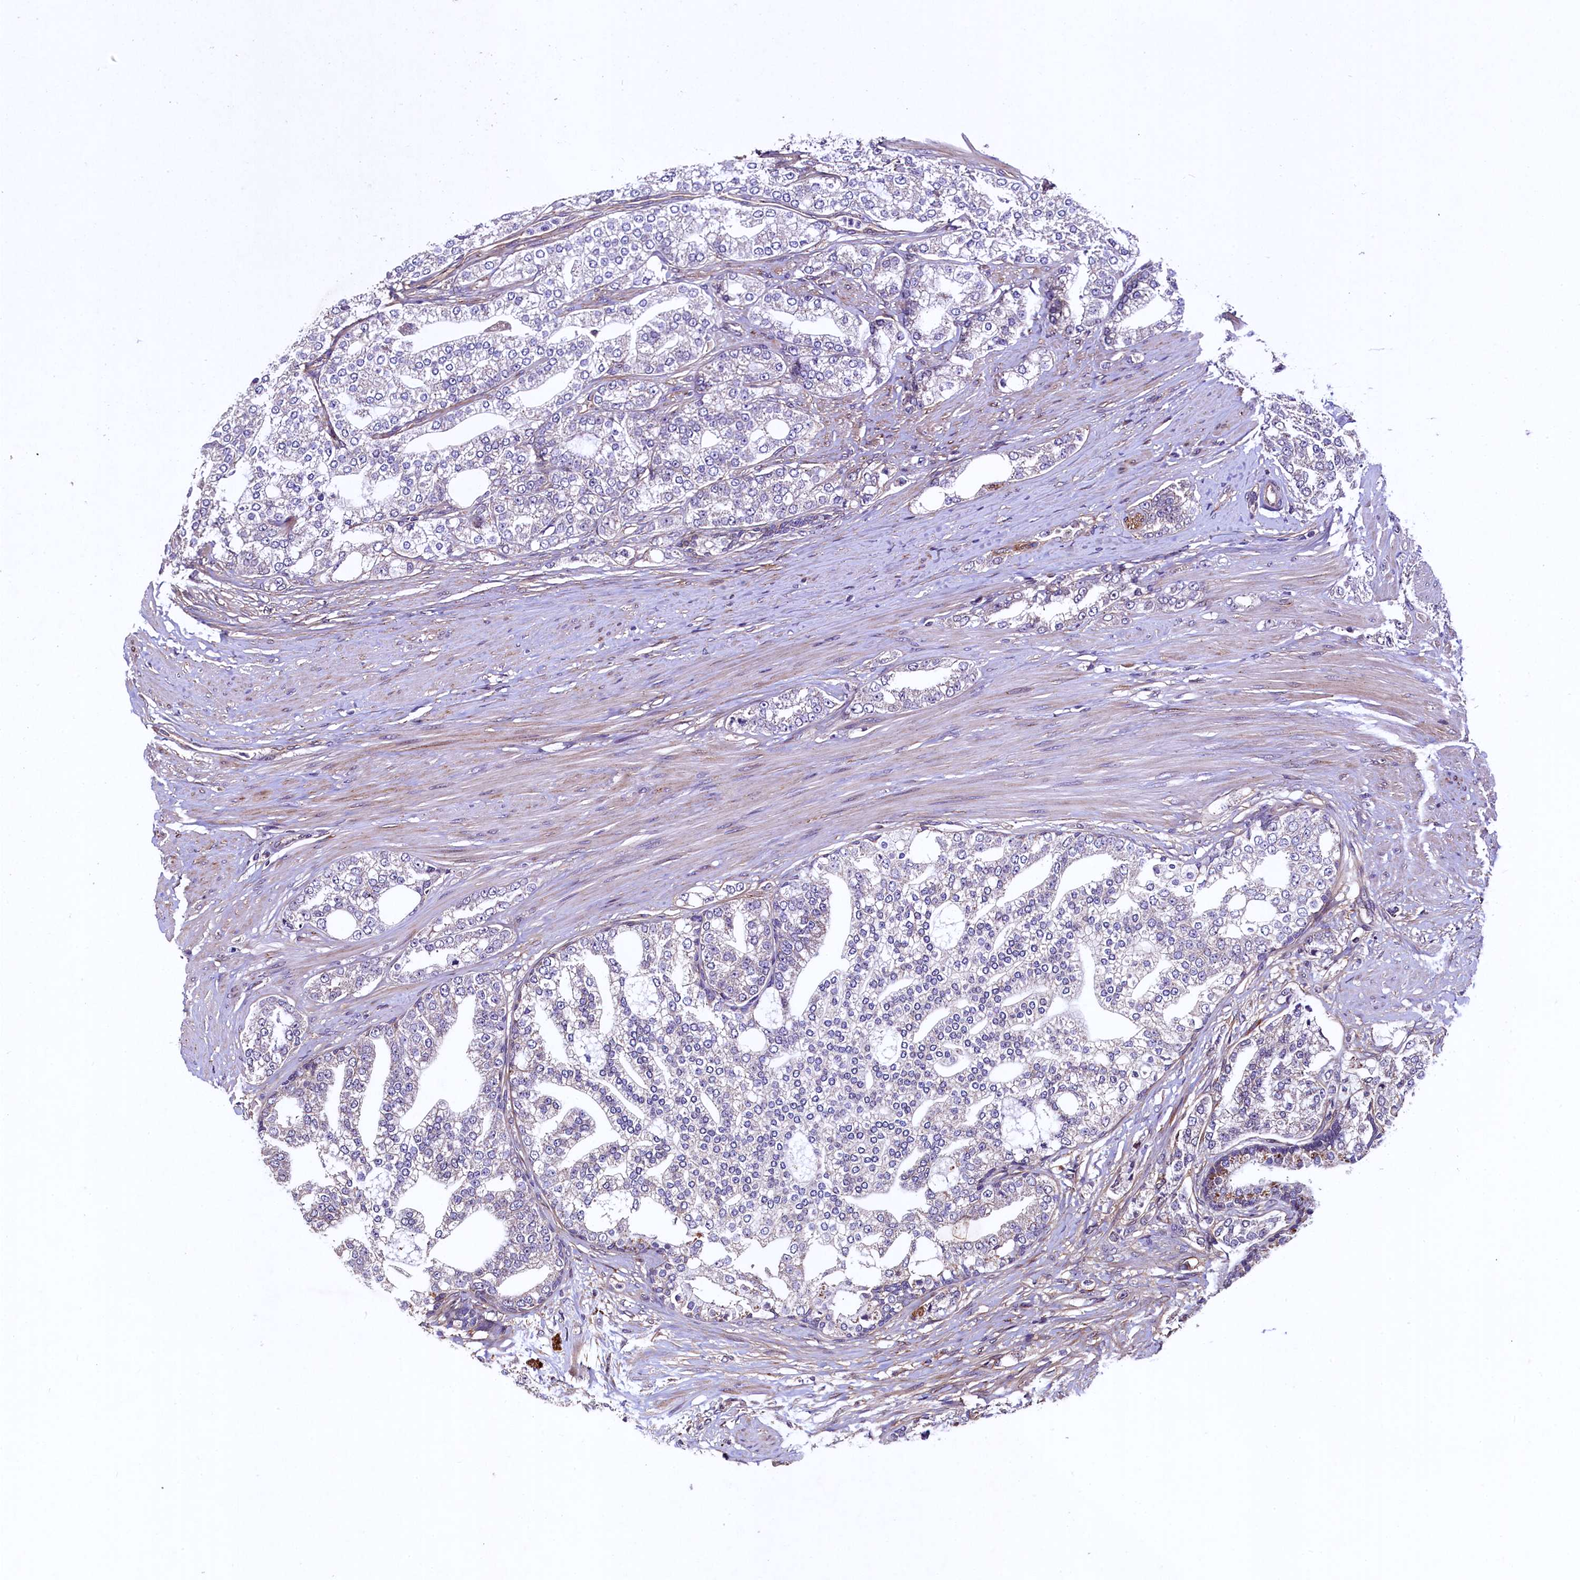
{"staining": {"intensity": "negative", "quantity": "none", "location": "none"}, "tissue": "prostate cancer", "cell_type": "Tumor cells", "image_type": "cancer", "snomed": [{"axis": "morphology", "description": "Adenocarcinoma, High grade"}, {"axis": "topography", "description": "Prostate"}], "caption": "Histopathology image shows no protein expression in tumor cells of prostate cancer (adenocarcinoma (high-grade)) tissue. (Immunohistochemistry (ihc), brightfield microscopy, high magnification).", "gene": "PALM", "patient": {"sex": "male", "age": 64}}